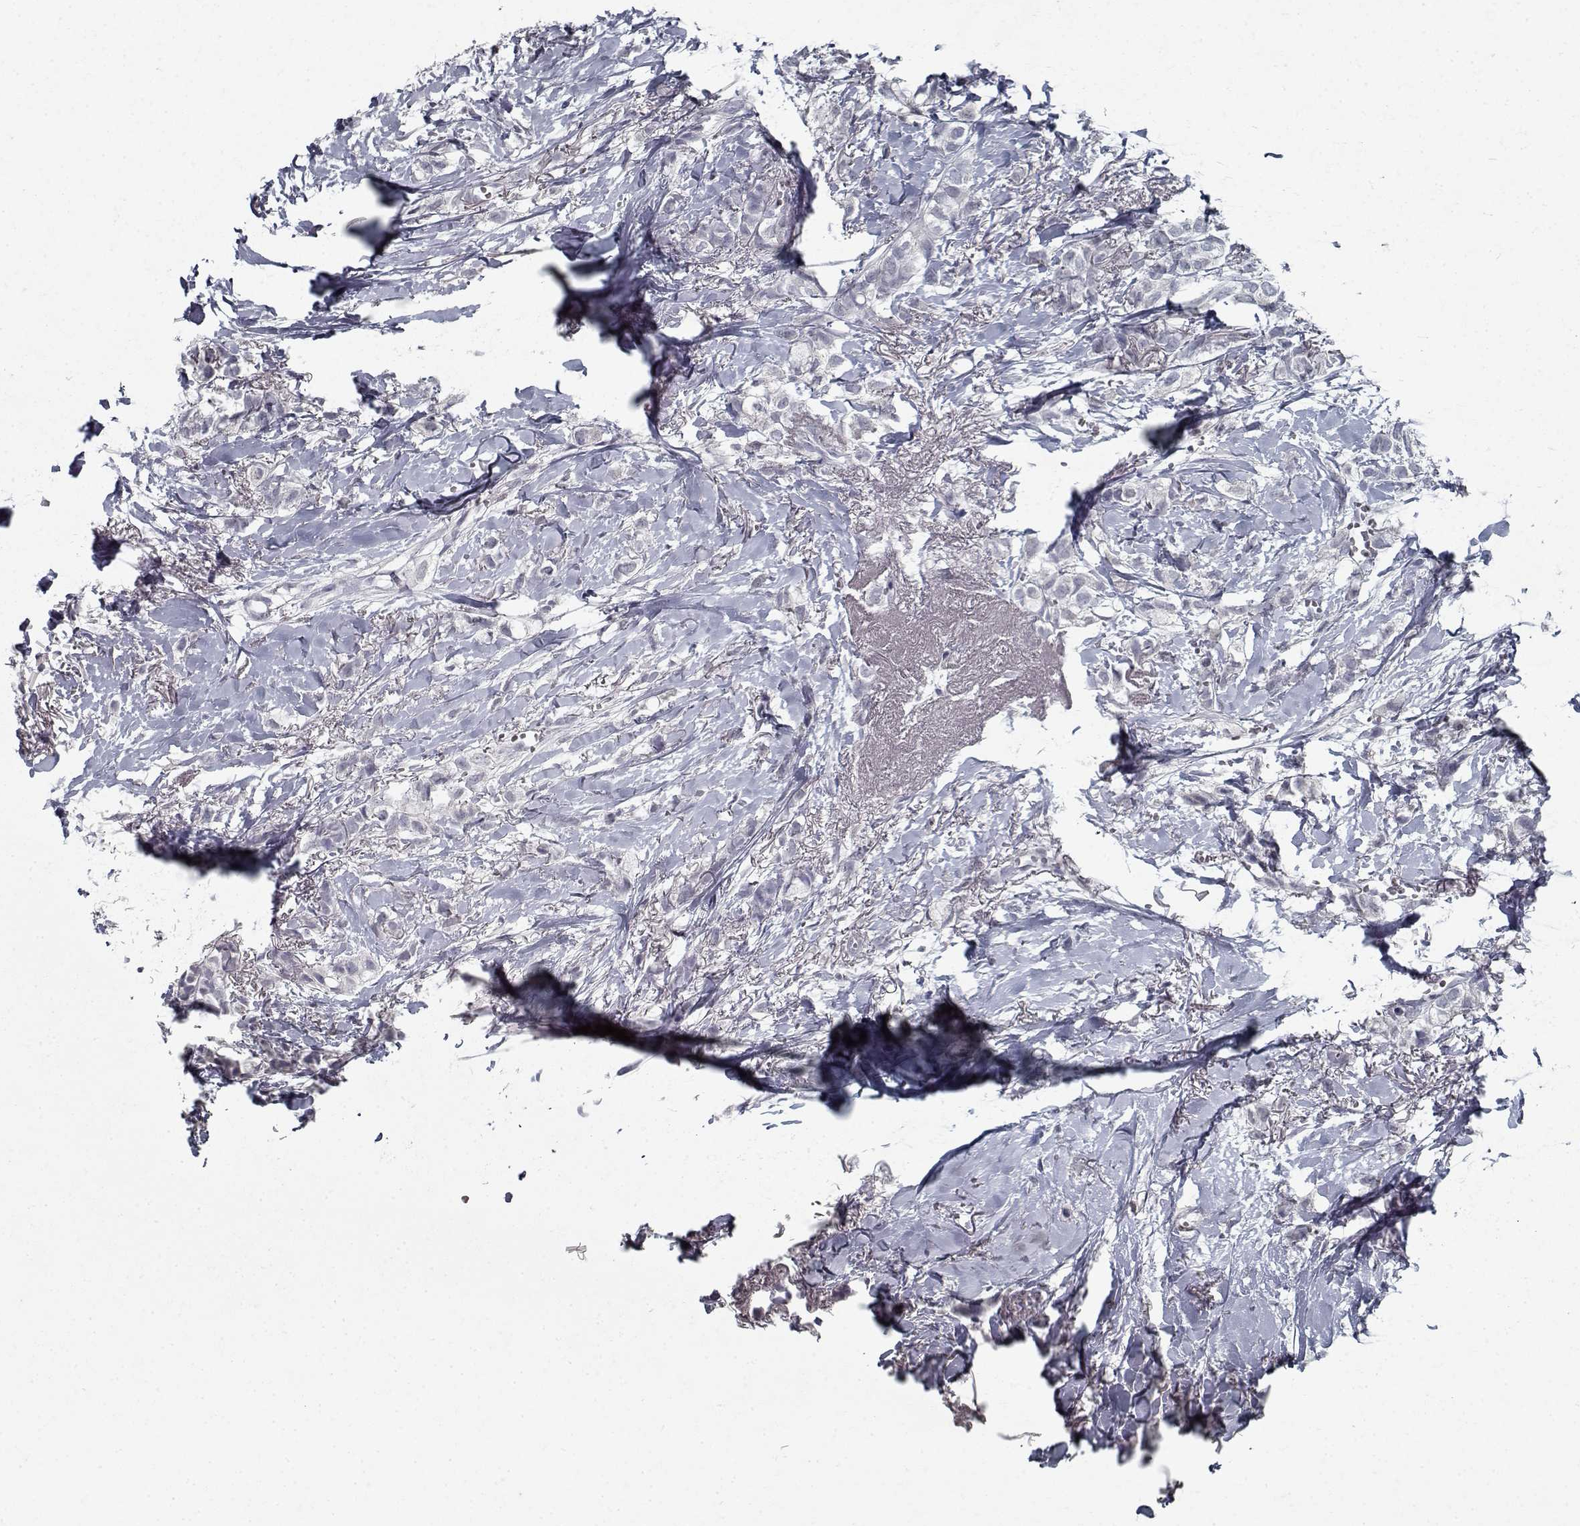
{"staining": {"intensity": "negative", "quantity": "none", "location": "none"}, "tissue": "breast cancer", "cell_type": "Tumor cells", "image_type": "cancer", "snomed": [{"axis": "morphology", "description": "Duct carcinoma"}, {"axis": "topography", "description": "Breast"}], "caption": "Breast cancer stained for a protein using IHC exhibits no staining tumor cells.", "gene": "GAD2", "patient": {"sex": "female", "age": 85}}